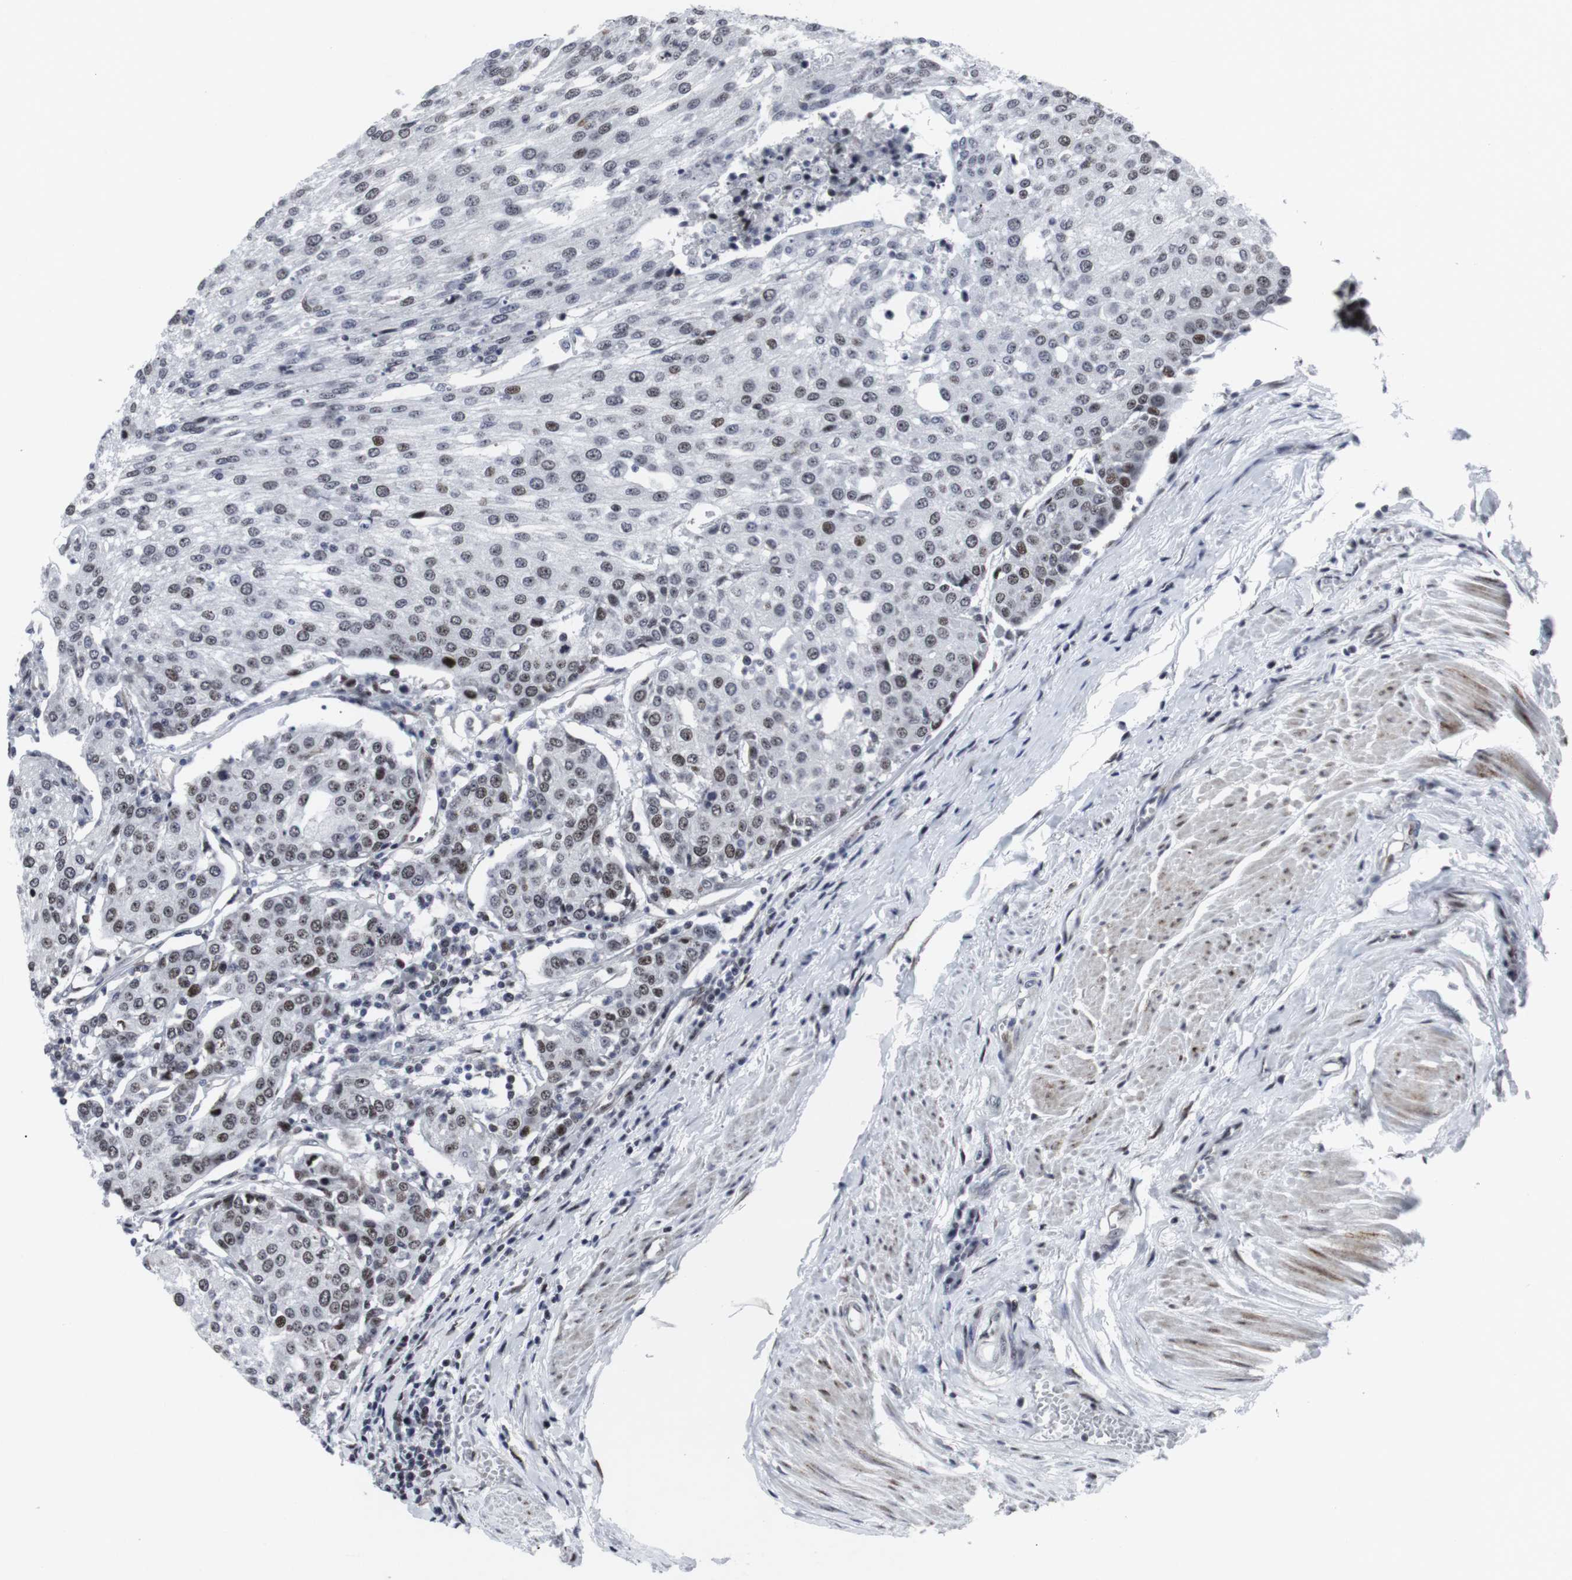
{"staining": {"intensity": "weak", "quantity": "25%-75%", "location": "nuclear"}, "tissue": "urothelial cancer", "cell_type": "Tumor cells", "image_type": "cancer", "snomed": [{"axis": "morphology", "description": "Urothelial carcinoma, High grade"}, {"axis": "topography", "description": "Urinary bladder"}], "caption": "Immunohistochemical staining of human urothelial cancer displays weak nuclear protein expression in approximately 25%-75% of tumor cells.", "gene": "MLH1", "patient": {"sex": "female", "age": 85}}